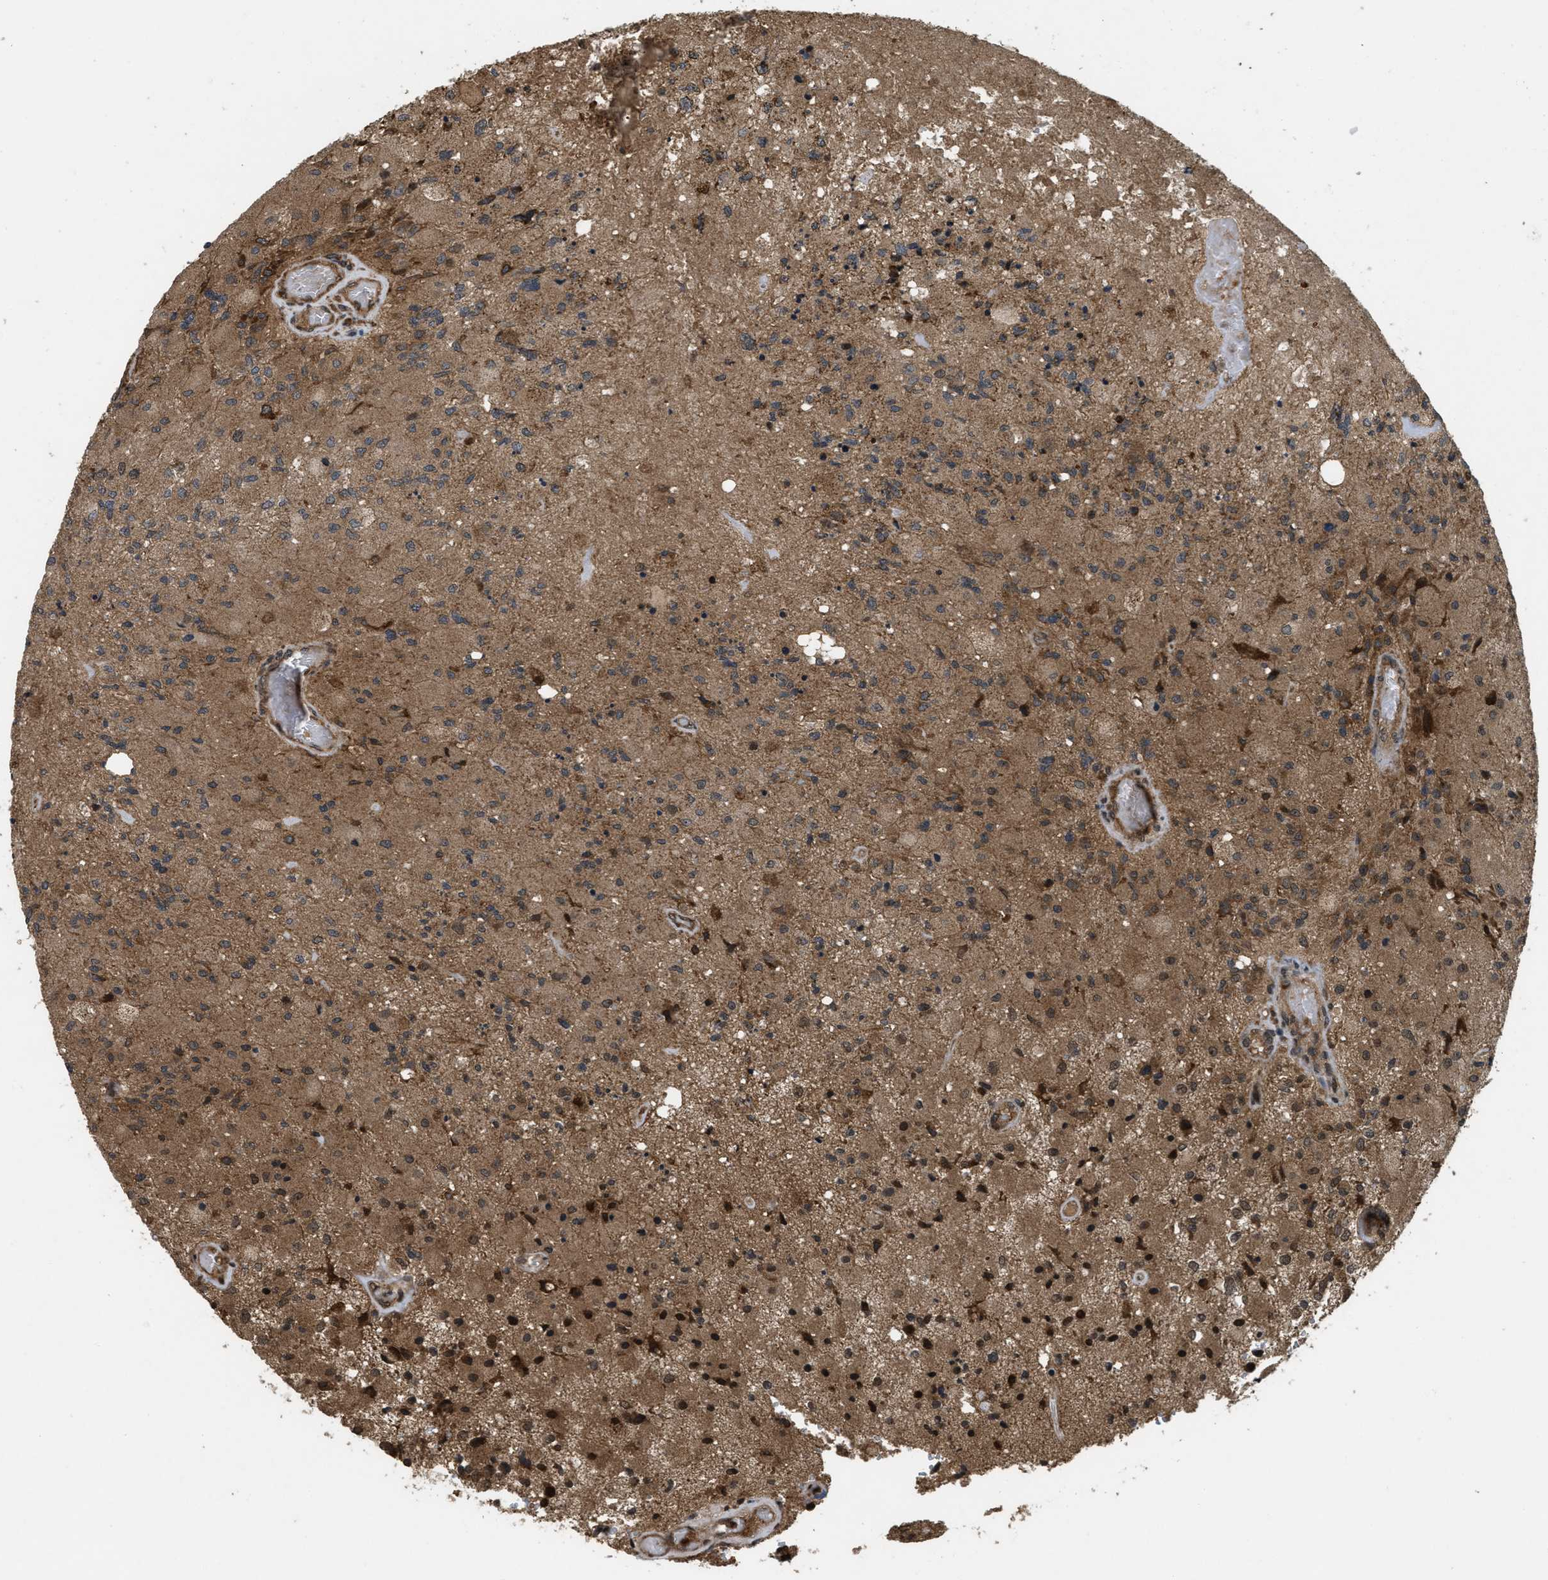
{"staining": {"intensity": "moderate", "quantity": "25%-75%", "location": "cytoplasmic/membranous"}, "tissue": "glioma", "cell_type": "Tumor cells", "image_type": "cancer", "snomed": [{"axis": "morphology", "description": "Normal tissue, NOS"}, {"axis": "morphology", "description": "Glioma, malignant, High grade"}, {"axis": "topography", "description": "Cerebral cortex"}], "caption": "Tumor cells exhibit moderate cytoplasmic/membranous expression in about 25%-75% of cells in glioma.", "gene": "SPTLC1", "patient": {"sex": "male", "age": 77}}